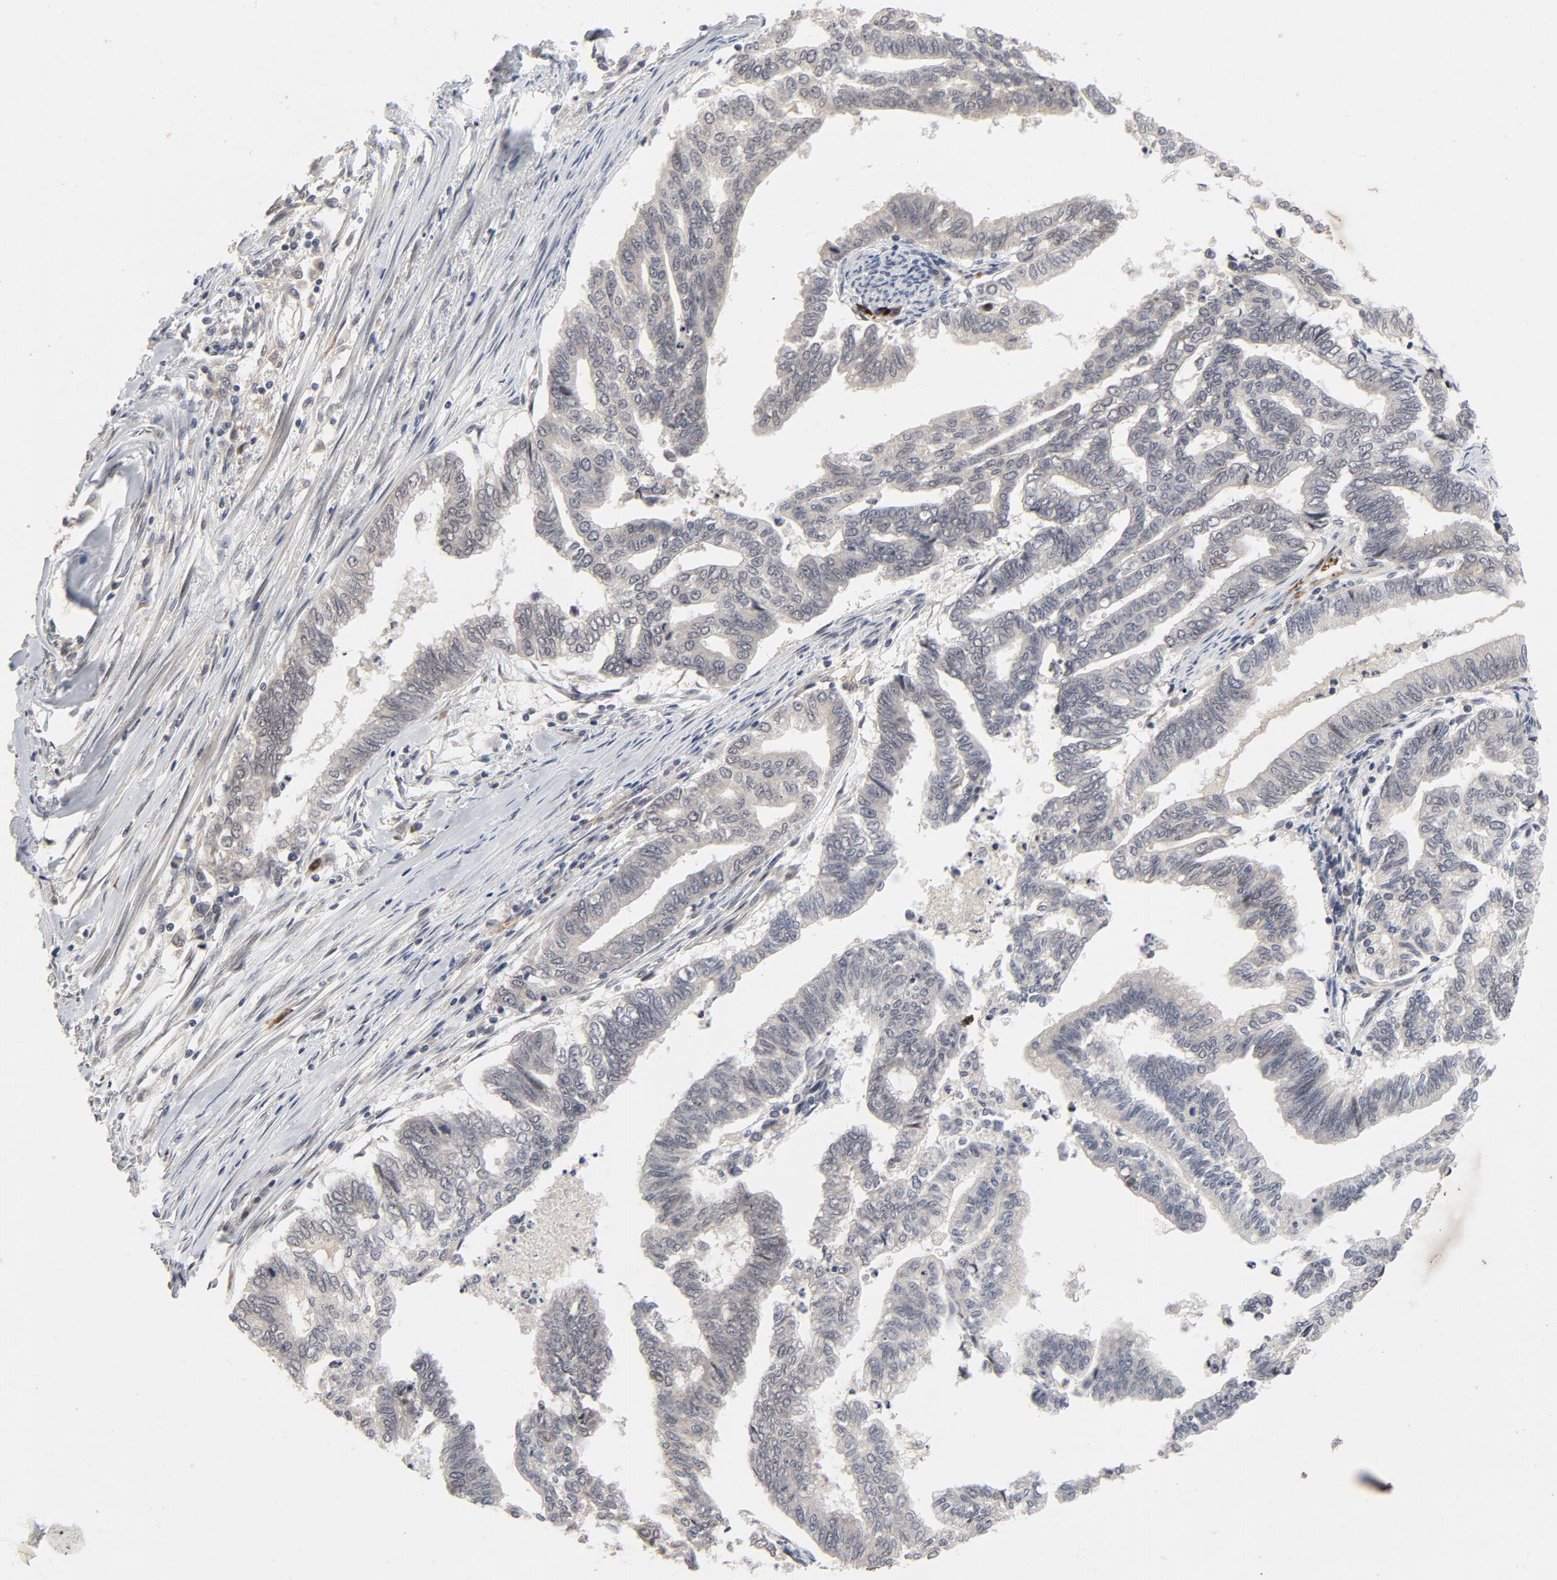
{"staining": {"intensity": "negative", "quantity": "none", "location": "none"}, "tissue": "endometrial cancer", "cell_type": "Tumor cells", "image_type": "cancer", "snomed": [{"axis": "morphology", "description": "Adenocarcinoma, NOS"}, {"axis": "topography", "description": "Endometrium"}], "caption": "Immunohistochemistry of endometrial cancer shows no staining in tumor cells. (DAB (3,3'-diaminobenzidine) immunohistochemistry with hematoxylin counter stain).", "gene": "ZKSCAN8", "patient": {"sex": "female", "age": 79}}